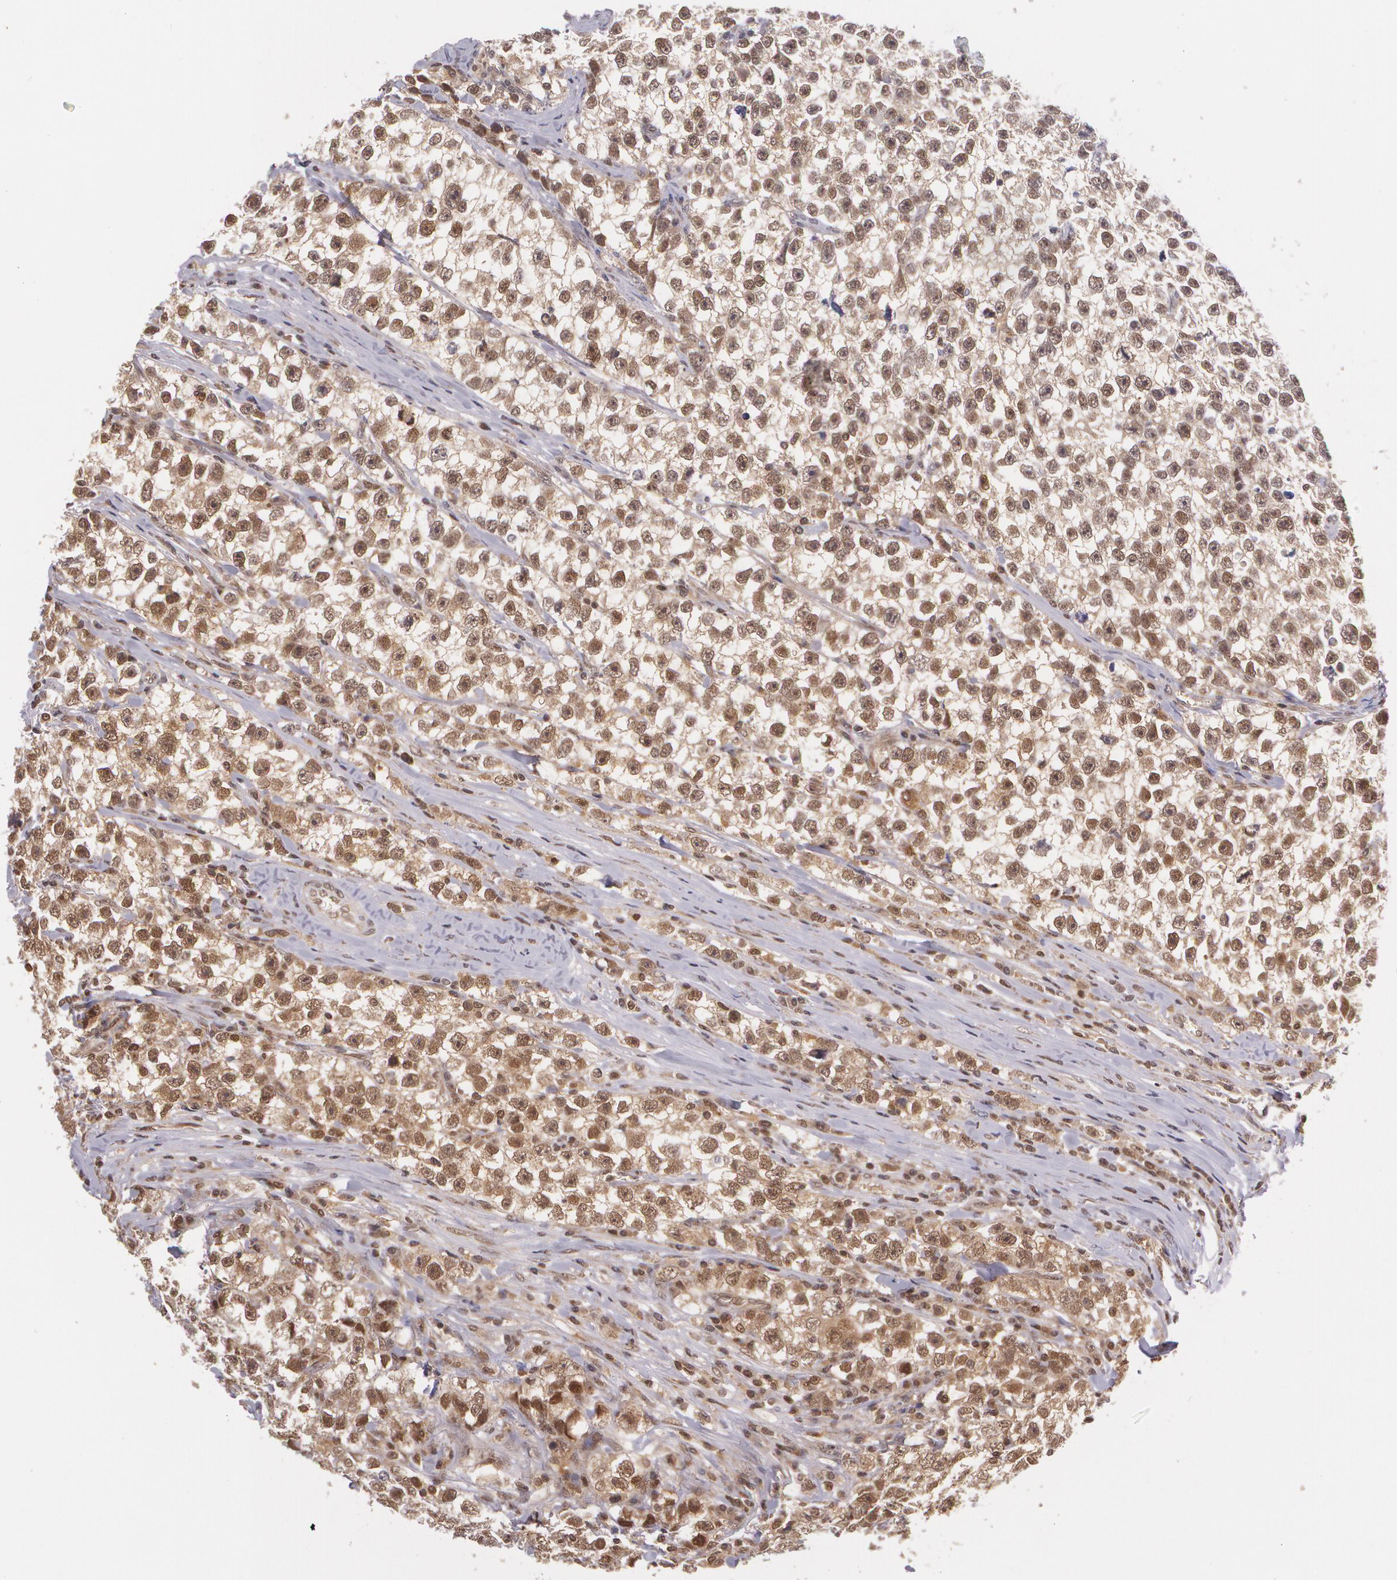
{"staining": {"intensity": "moderate", "quantity": "25%-75%", "location": "cytoplasmic/membranous,nuclear"}, "tissue": "testis cancer", "cell_type": "Tumor cells", "image_type": "cancer", "snomed": [{"axis": "morphology", "description": "Seminoma, NOS"}, {"axis": "morphology", "description": "Carcinoma, Embryonal, NOS"}, {"axis": "topography", "description": "Testis"}], "caption": "Protein expression analysis of testis embryonal carcinoma shows moderate cytoplasmic/membranous and nuclear expression in approximately 25%-75% of tumor cells. The staining was performed using DAB (3,3'-diaminobenzidine) to visualize the protein expression in brown, while the nuclei were stained in blue with hematoxylin (Magnification: 20x).", "gene": "CUL2", "patient": {"sex": "male", "age": 30}}